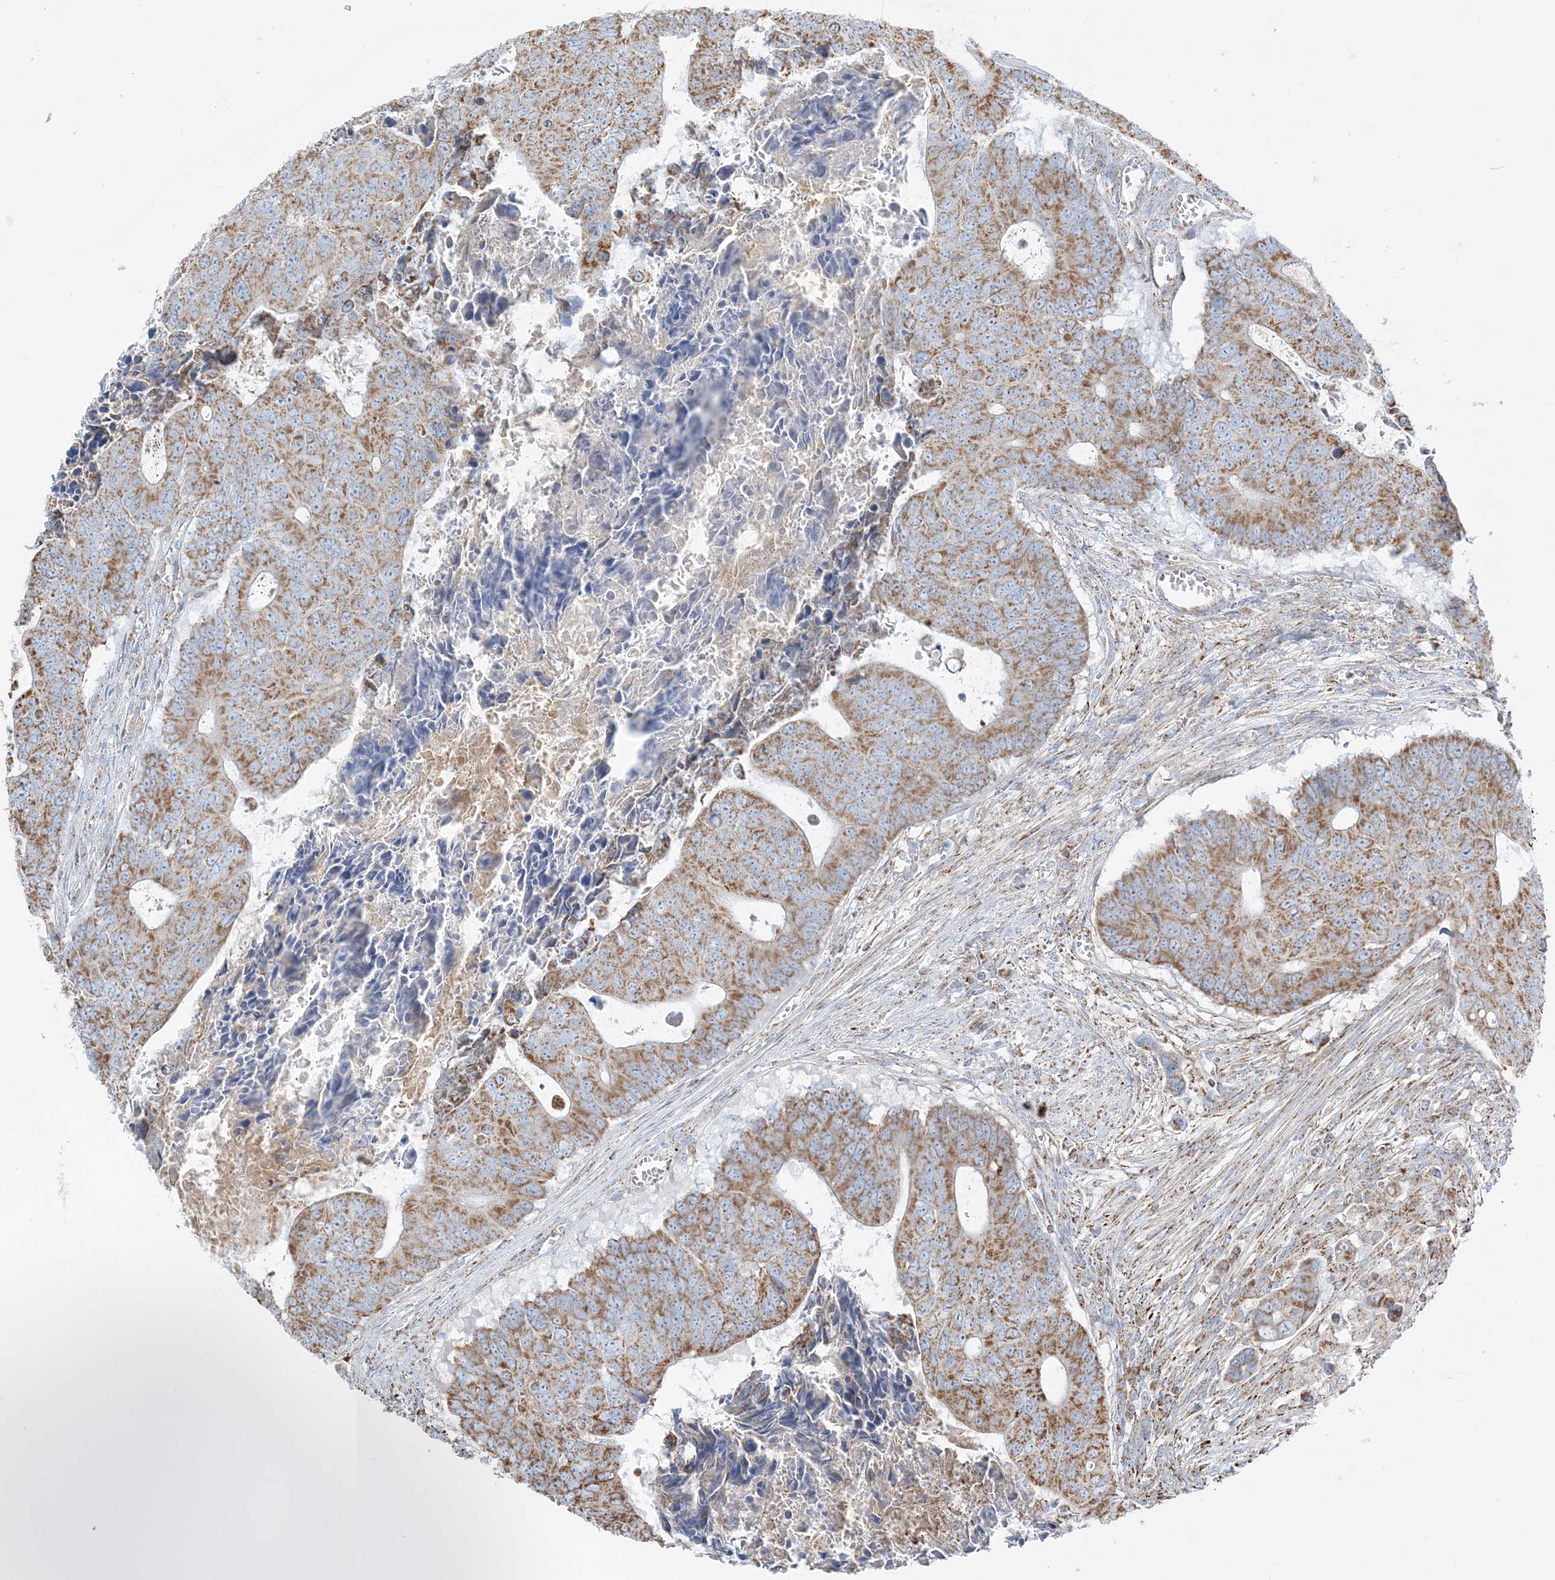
{"staining": {"intensity": "moderate", "quantity": ">75%", "location": "cytoplasmic/membranous"}, "tissue": "colorectal cancer", "cell_type": "Tumor cells", "image_type": "cancer", "snomed": [{"axis": "morphology", "description": "Adenocarcinoma, NOS"}, {"axis": "topography", "description": "Colon"}], "caption": "Colorectal cancer (adenocarcinoma) tissue displays moderate cytoplasmic/membranous positivity in approximately >75% of tumor cells", "gene": "RAB11FIP3", "patient": {"sex": "male", "age": 87}}